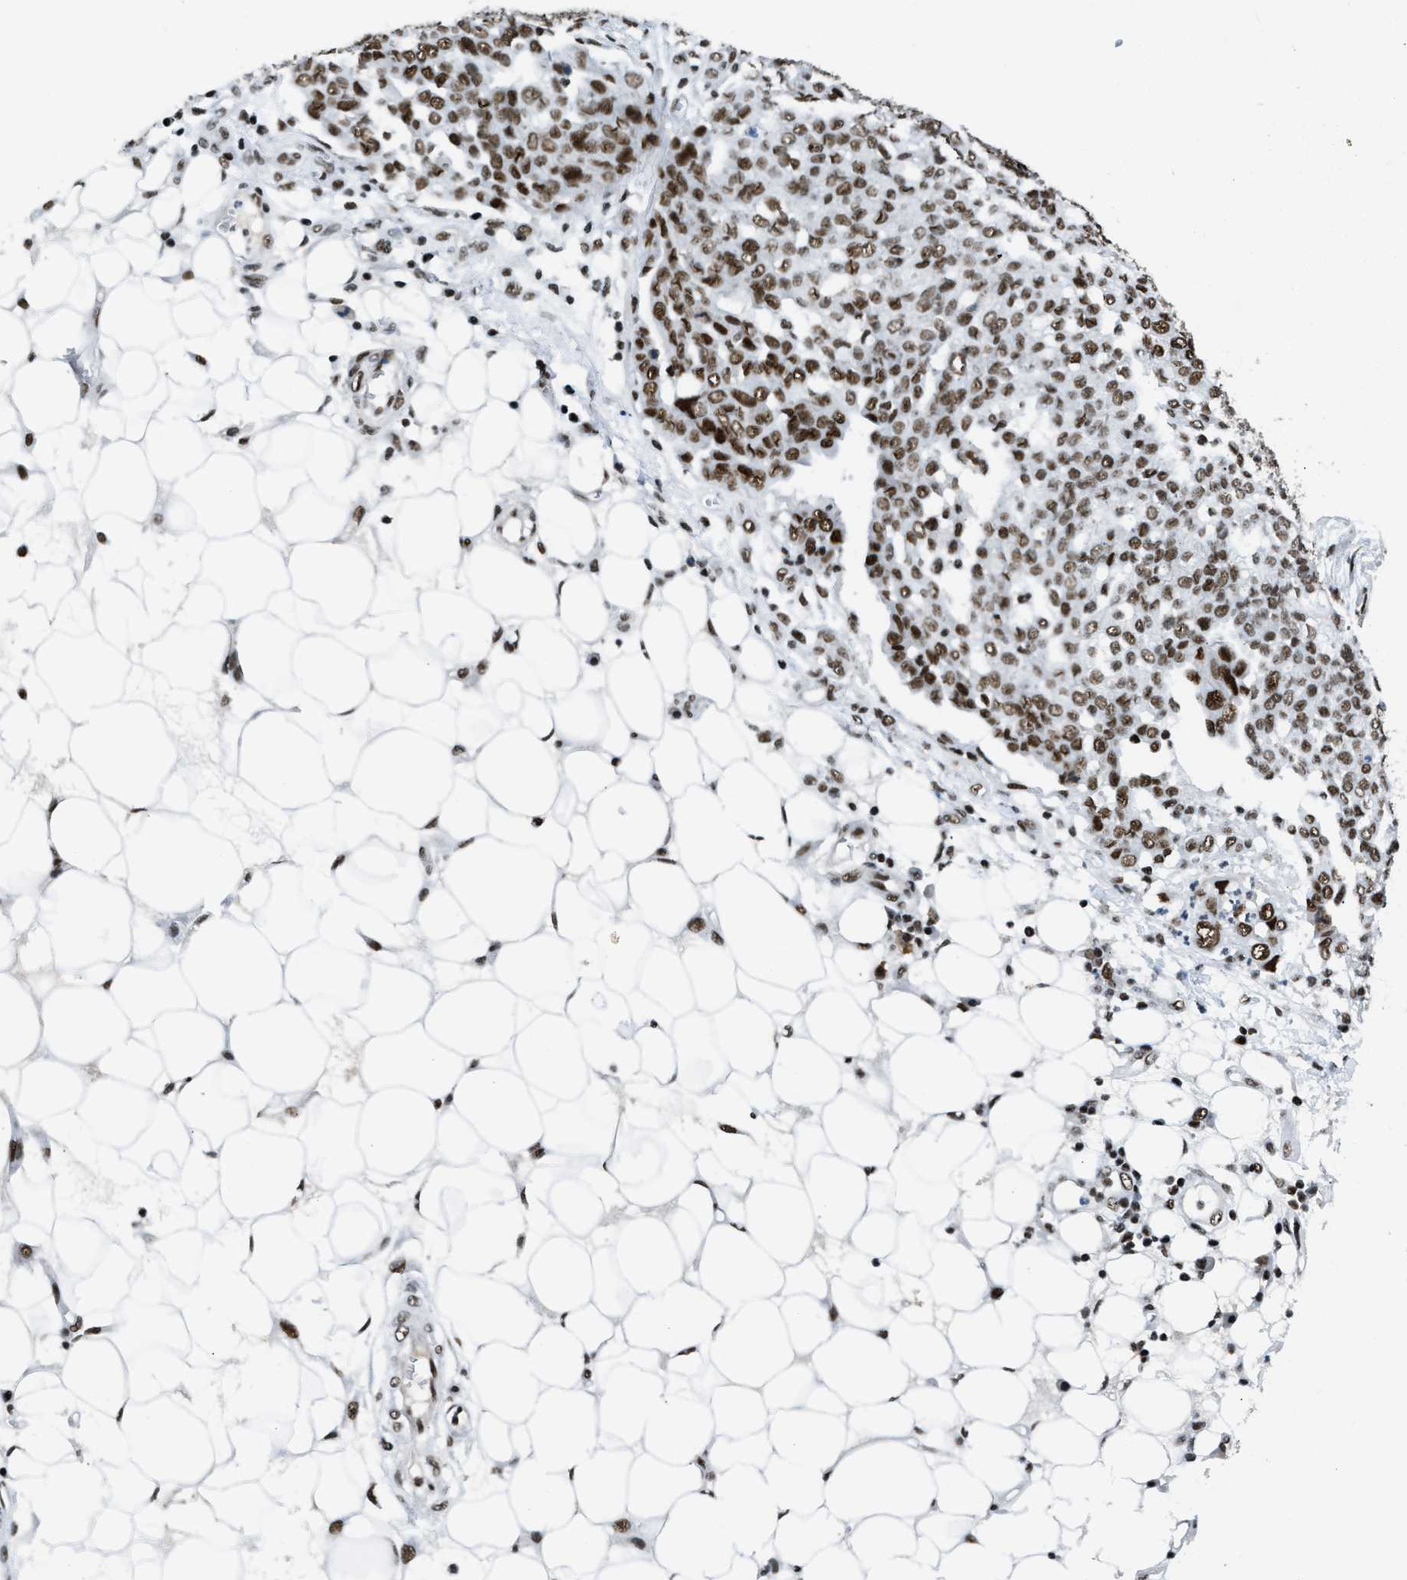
{"staining": {"intensity": "moderate", "quantity": ">75%", "location": "nuclear"}, "tissue": "ovarian cancer", "cell_type": "Tumor cells", "image_type": "cancer", "snomed": [{"axis": "morphology", "description": "Cystadenocarcinoma, serous, NOS"}, {"axis": "topography", "description": "Soft tissue"}, {"axis": "topography", "description": "Ovary"}], "caption": "Tumor cells display medium levels of moderate nuclear staining in approximately >75% of cells in serous cystadenocarcinoma (ovarian).", "gene": "SCAF4", "patient": {"sex": "female", "age": 57}}